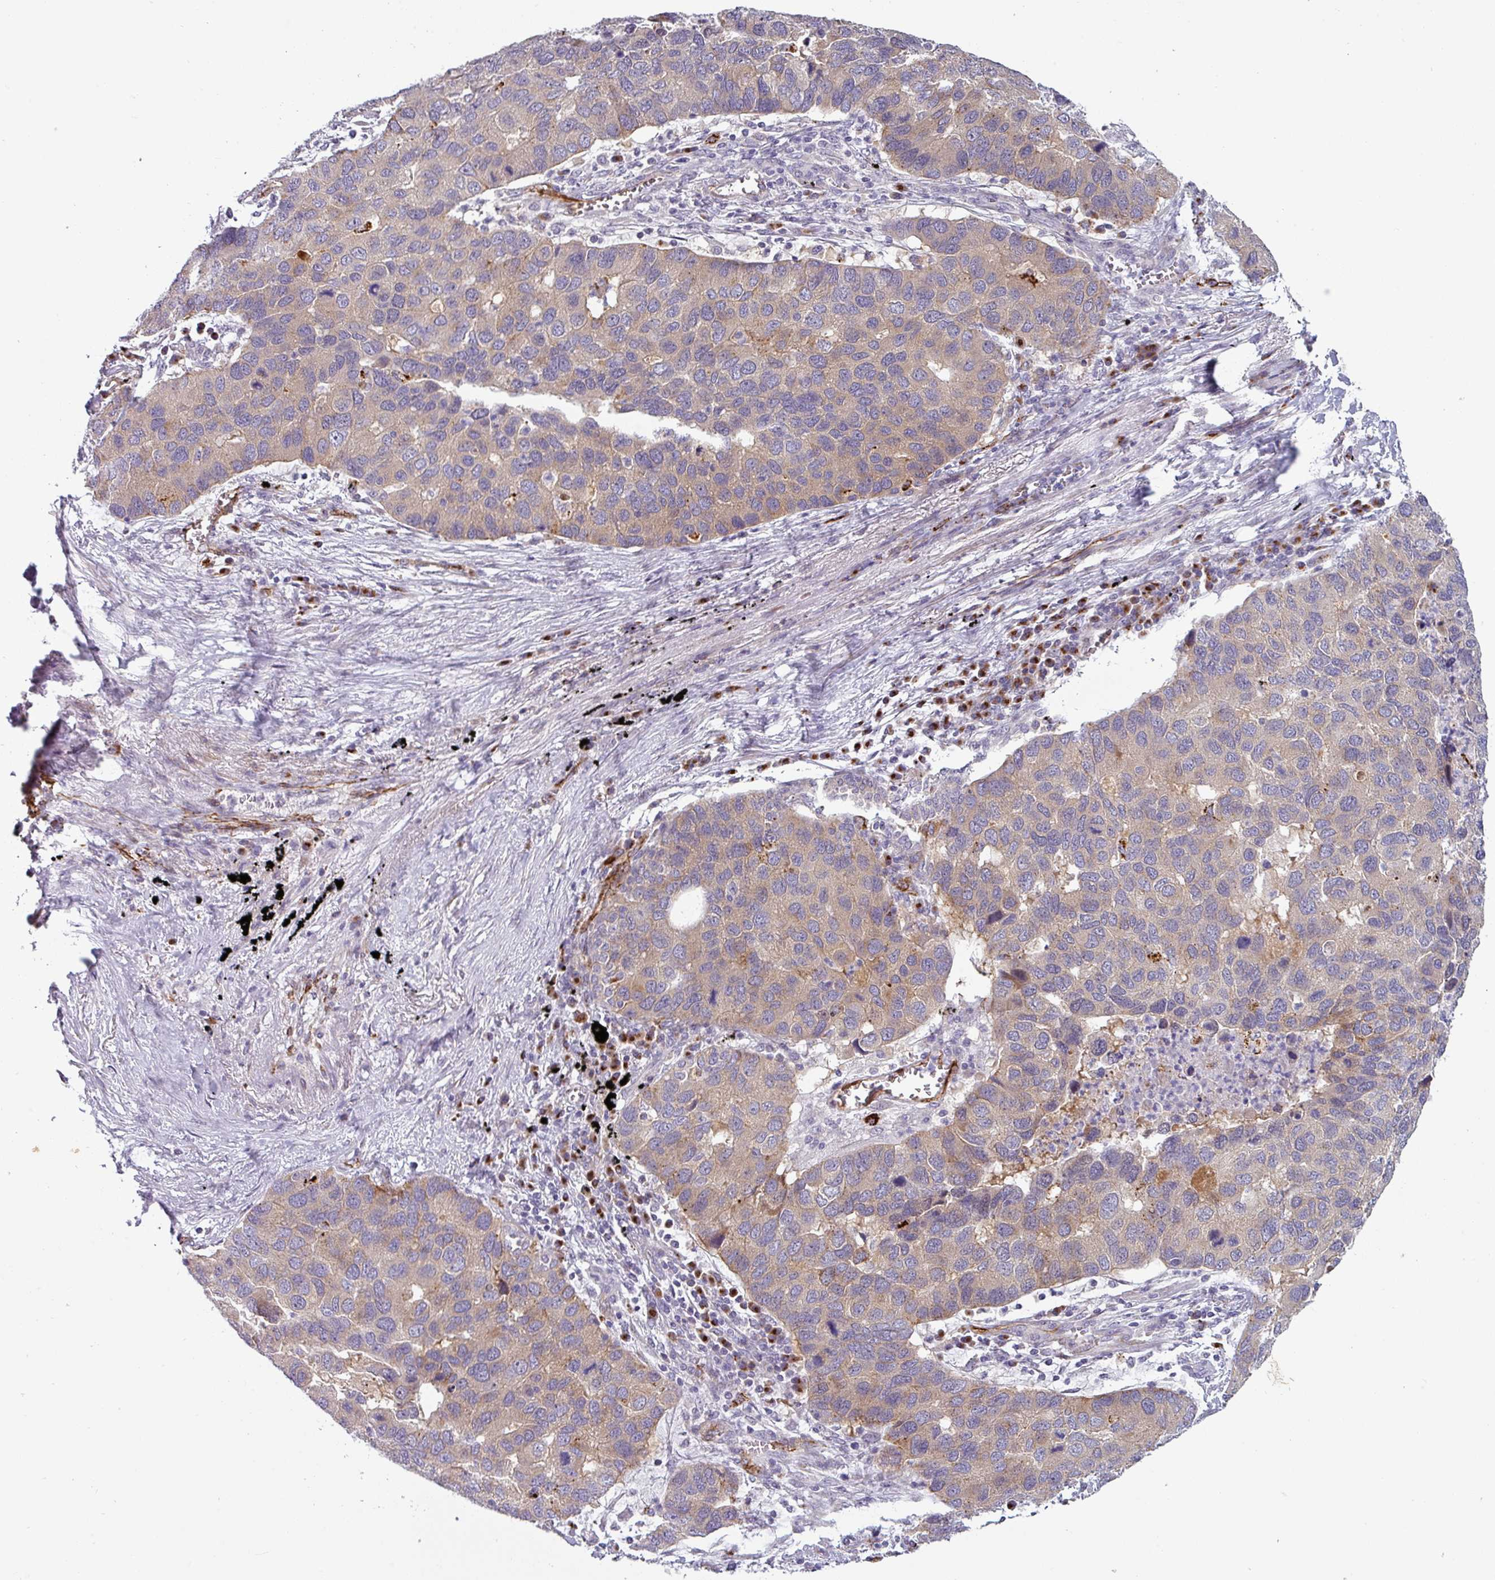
{"staining": {"intensity": "weak", "quantity": "25%-75%", "location": "cytoplasmic/membranous"}, "tissue": "lung cancer", "cell_type": "Tumor cells", "image_type": "cancer", "snomed": [{"axis": "morphology", "description": "Aneuploidy"}, {"axis": "morphology", "description": "Adenocarcinoma, NOS"}, {"axis": "topography", "description": "Lymph node"}, {"axis": "topography", "description": "Lung"}], "caption": "Weak cytoplasmic/membranous positivity is seen in approximately 25%-75% of tumor cells in lung cancer. (DAB (3,3'-diaminobenzidine) = brown stain, brightfield microscopy at high magnification).", "gene": "PRODH2", "patient": {"sex": "female", "age": 74}}